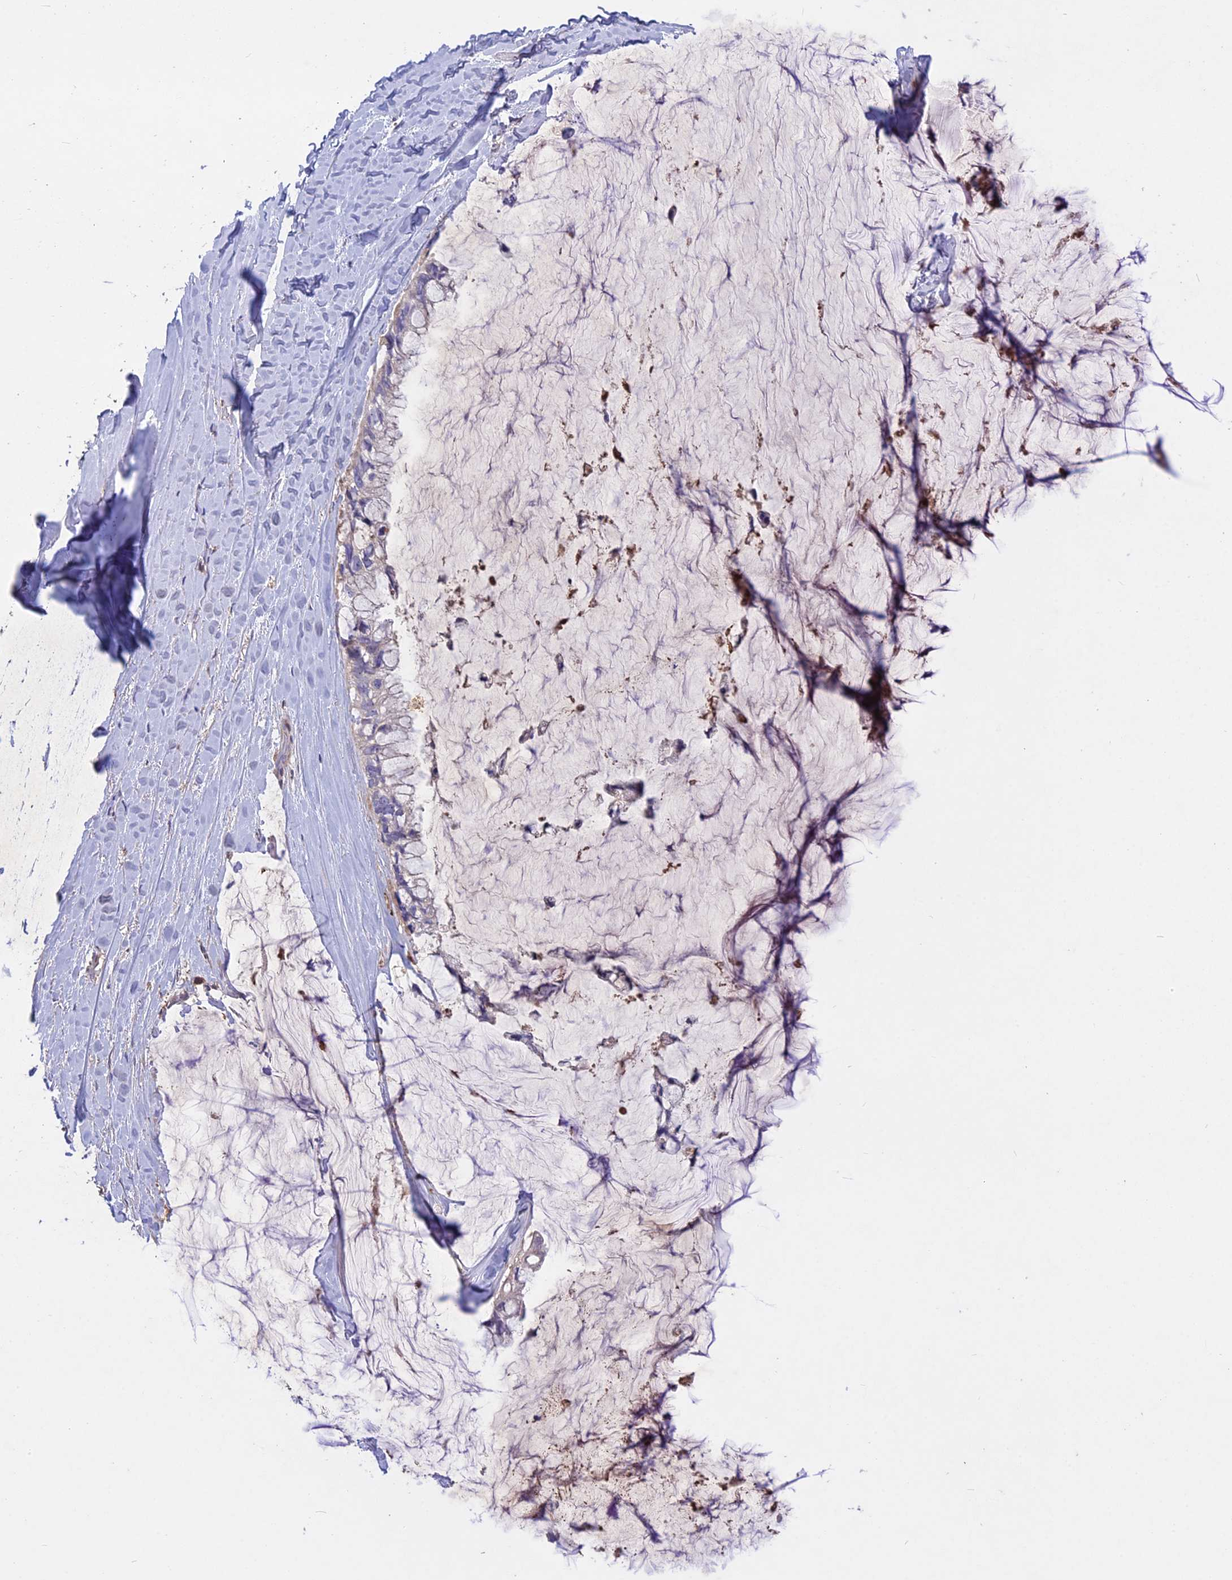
{"staining": {"intensity": "negative", "quantity": "none", "location": "none"}, "tissue": "ovarian cancer", "cell_type": "Tumor cells", "image_type": "cancer", "snomed": [{"axis": "morphology", "description": "Cystadenocarcinoma, mucinous, NOS"}, {"axis": "topography", "description": "Ovary"}], "caption": "High power microscopy histopathology image of an immunohistochemistry (IHC) image of ovarian cancer, revealing no significant positivity in tumor cells.", "gene": "ADO", "patient": {"sex": "female", "age": 39}}